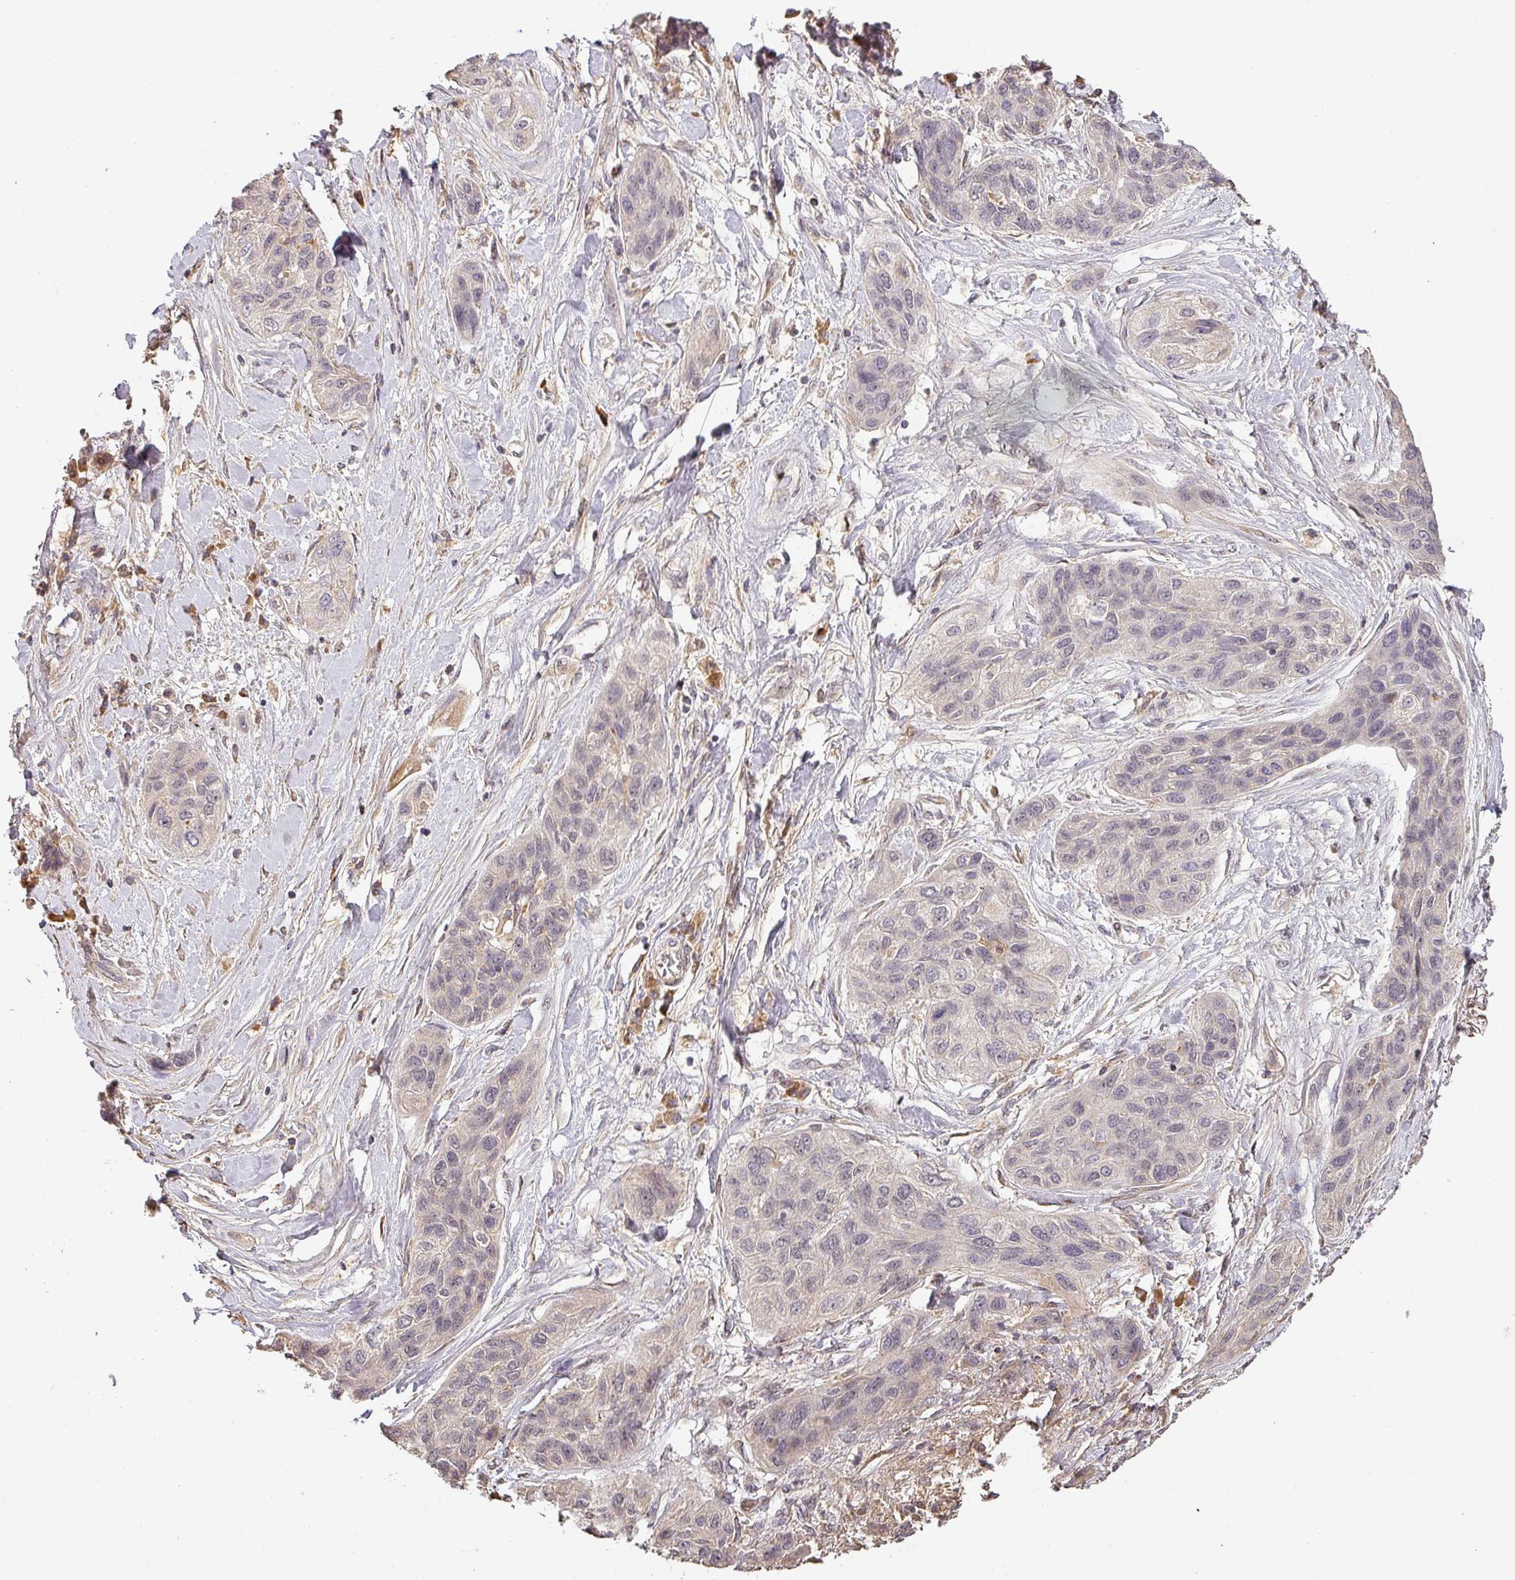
{"staining": {"intensity": "negative", "quantity": "none", "location": "none"}, "tissue": "lung cancer", "cell_type": "Tumor cells", "image_type": "cancer", "snomed": [{"axis": "morphology", "description": "Squamous cell carcinoma, NOS"}, {"axis": "topography", "description": "Lung"}], "caption": "Immunohistochemistry (IHC) photomicrograph of neoplastic tissue: lung cancer stained with DAB (3,3'-diaminobenzidine) shows no significant protein expression in tumor cells.", "gene": "BPIFB3", "patient": {"sex": "female", "age": 70}}